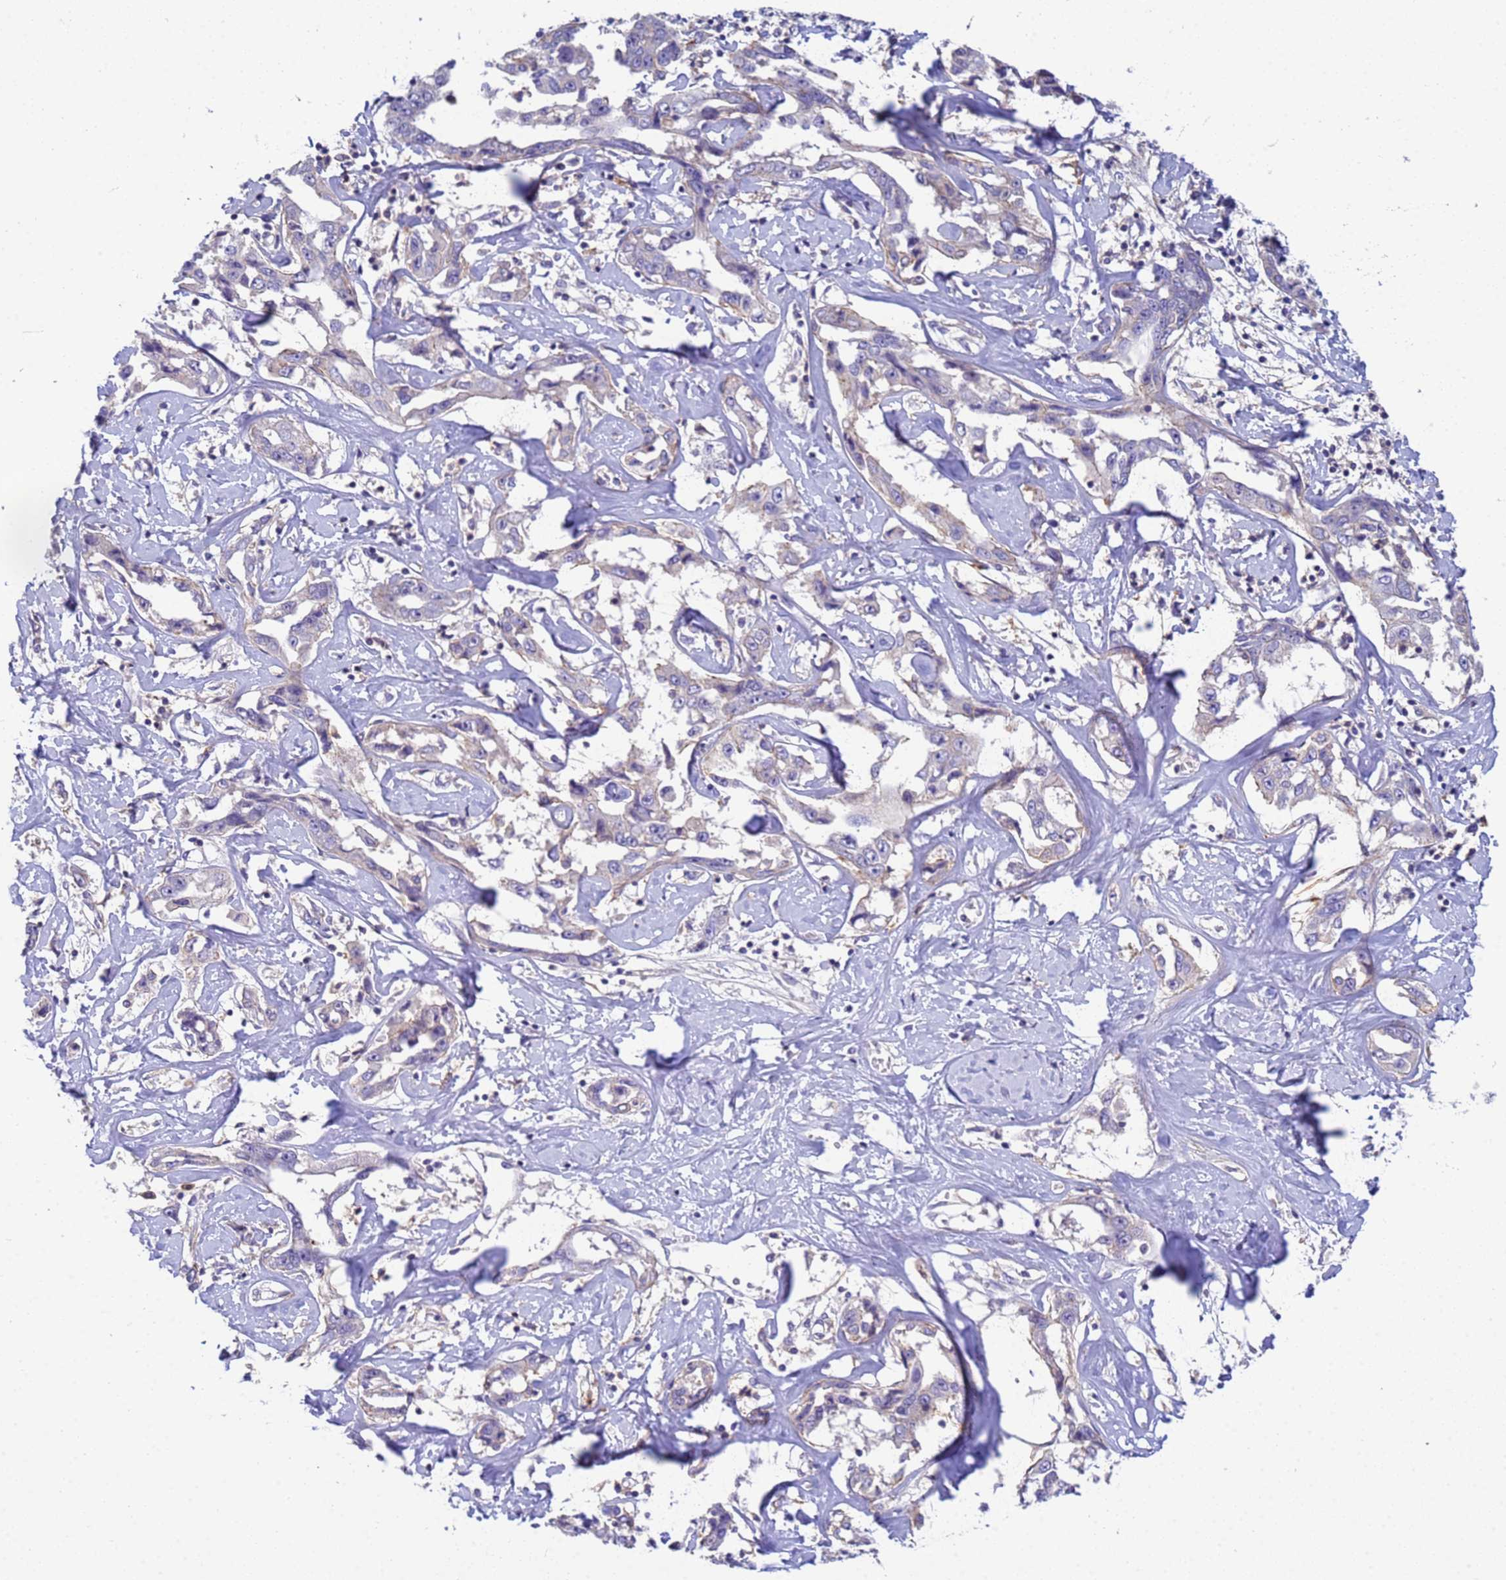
{"staining": {"intensity": "negative", "quantity": "none", "location": "none"}, "tissue": "liver cancer", "cell_type": "Tumor cells", "image_type": "cancer", "snomed": [{"axis": "morphology", "description": "Cholangiocarcinoma"}, {"axis": "topography", "description": "Liver"}], "caption": "The immunohistochemistry (IHC) photomicrograph has no significant expression in tumor cells of liver cholangiocarcinoma tissue. Brightfield microscopy of IHC stained with DAB (3,3'-diaminobenzidine) (brown) and hematoxylin (blue), captured at high magnification.", "gene": "KLHL13", "patient": {"sex": "male", "age": 59}}